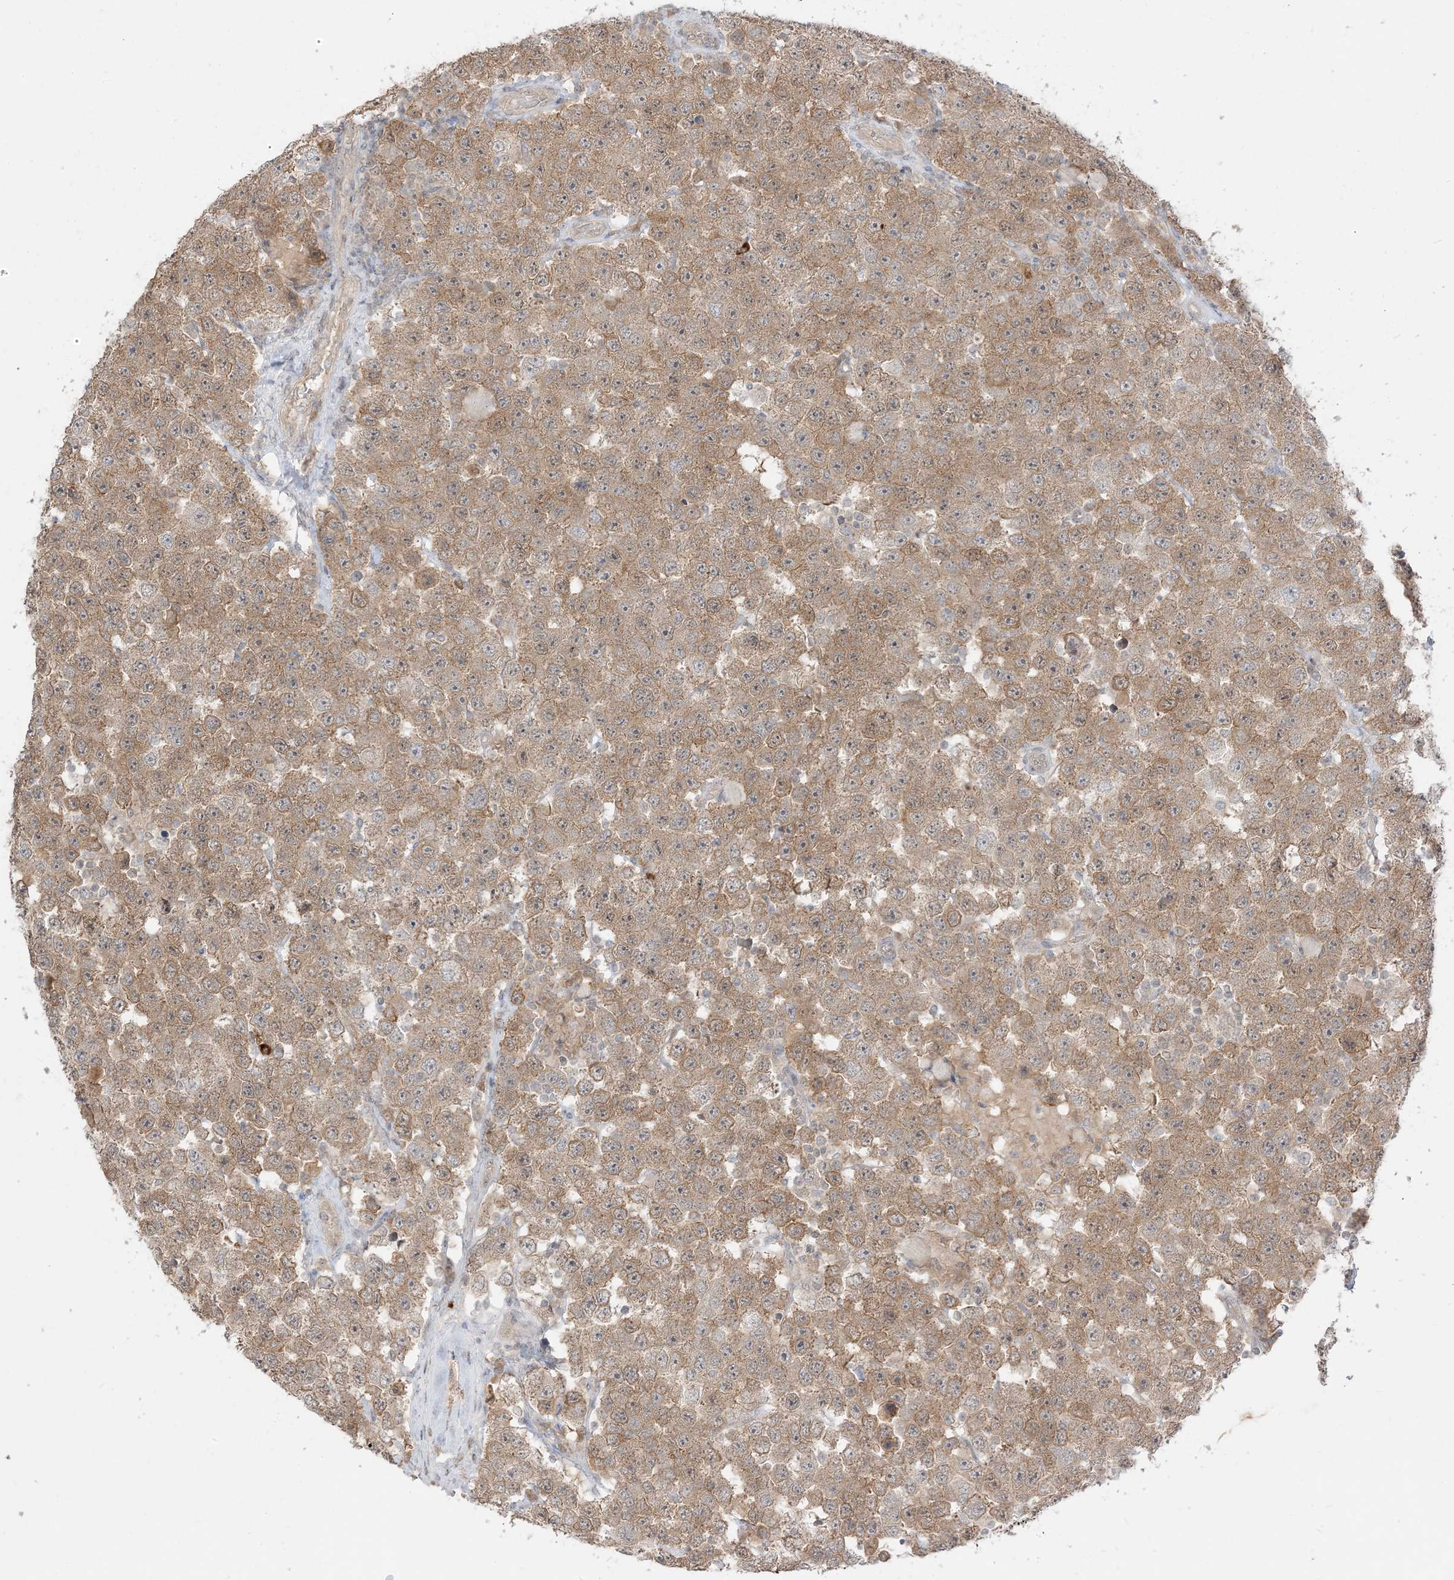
{"staining": {"intensity": "moderate", "quantity": ">75%", "location": "cytoplasmic/membranous"}, "tissue": "testis cancer", "cell_type": "Tumor cells", "image_type": "cancer", "snomed": [{"axis": "morphology", "description": "Seminoma, NOS"}, {"axis": "topography", "description": "Testis"}], "caption": "IHC staining of testis cancer, which demonstrates medium levels of moderate cytoplasmic/membranous expression in approximately >75% of tumor cells indicating moderate cytoplasmic/membranous protein expression. The staining was performed using DAB (brown) for protein detection and nuclei were counterstained in hematoxylin (blue).", "gene": "TBCC", "patient": {"sex": "male", "age": 28}}